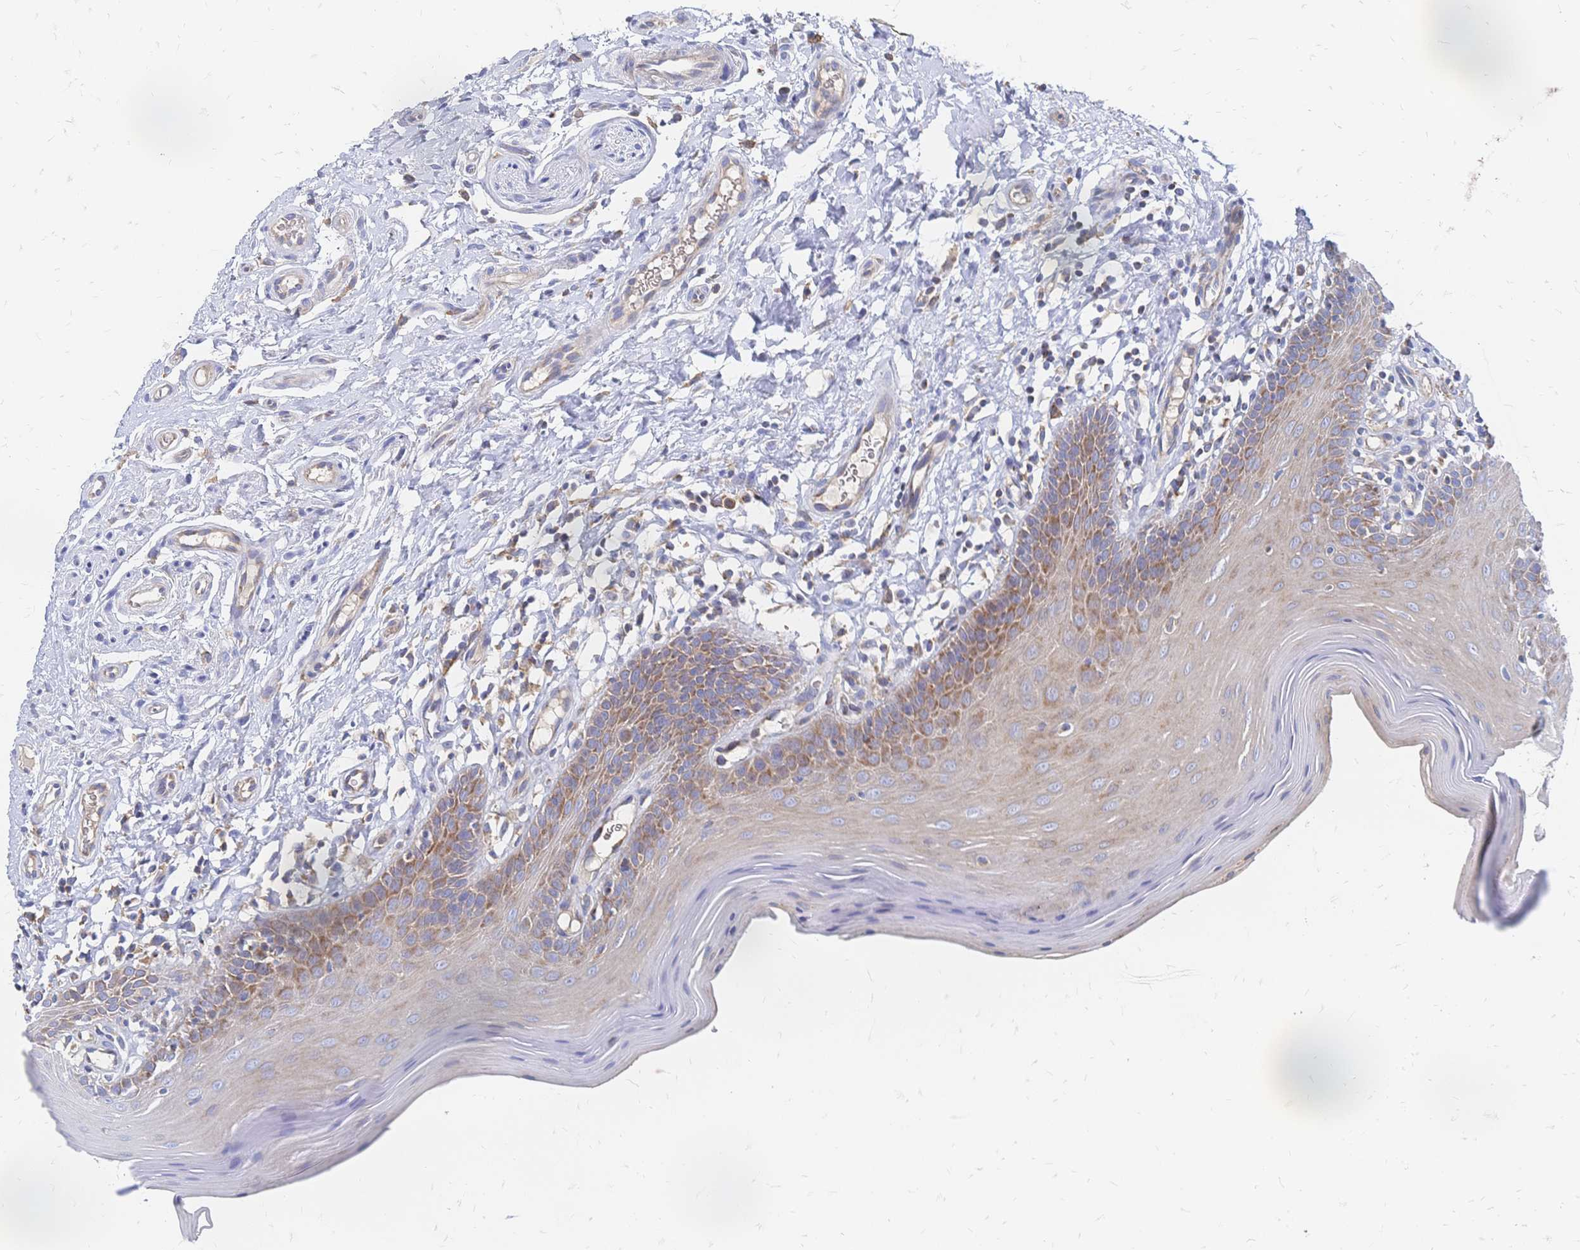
{"staining": {"intensity": "moderate", "quantity": "25%-75%", "location": "cytoplasmic/membranous"}, "tissue": "oral mucosa", "cell_type": "Squamous epithelial cells", "image_type": "normal", "snomed": [{"axis": "morphology", "description": "Normal tissue, NOS"}, {"axis": "topography", "description": "Oral tissue"}, {"axis": "topography", "description": "Tounge, NOS"}], "caption": "Oral mucosa stained with DAB (3,3'-diaminobenzidine) IHC displays medium levels of moderate cytoplasmic/membranous positivity in about 25%-75% of squamous epithelial cells. (IHC, brightfield microscopy, high magnification).", "gene": "SORBS1", "patient": {"sex": "female", "age": 58}}